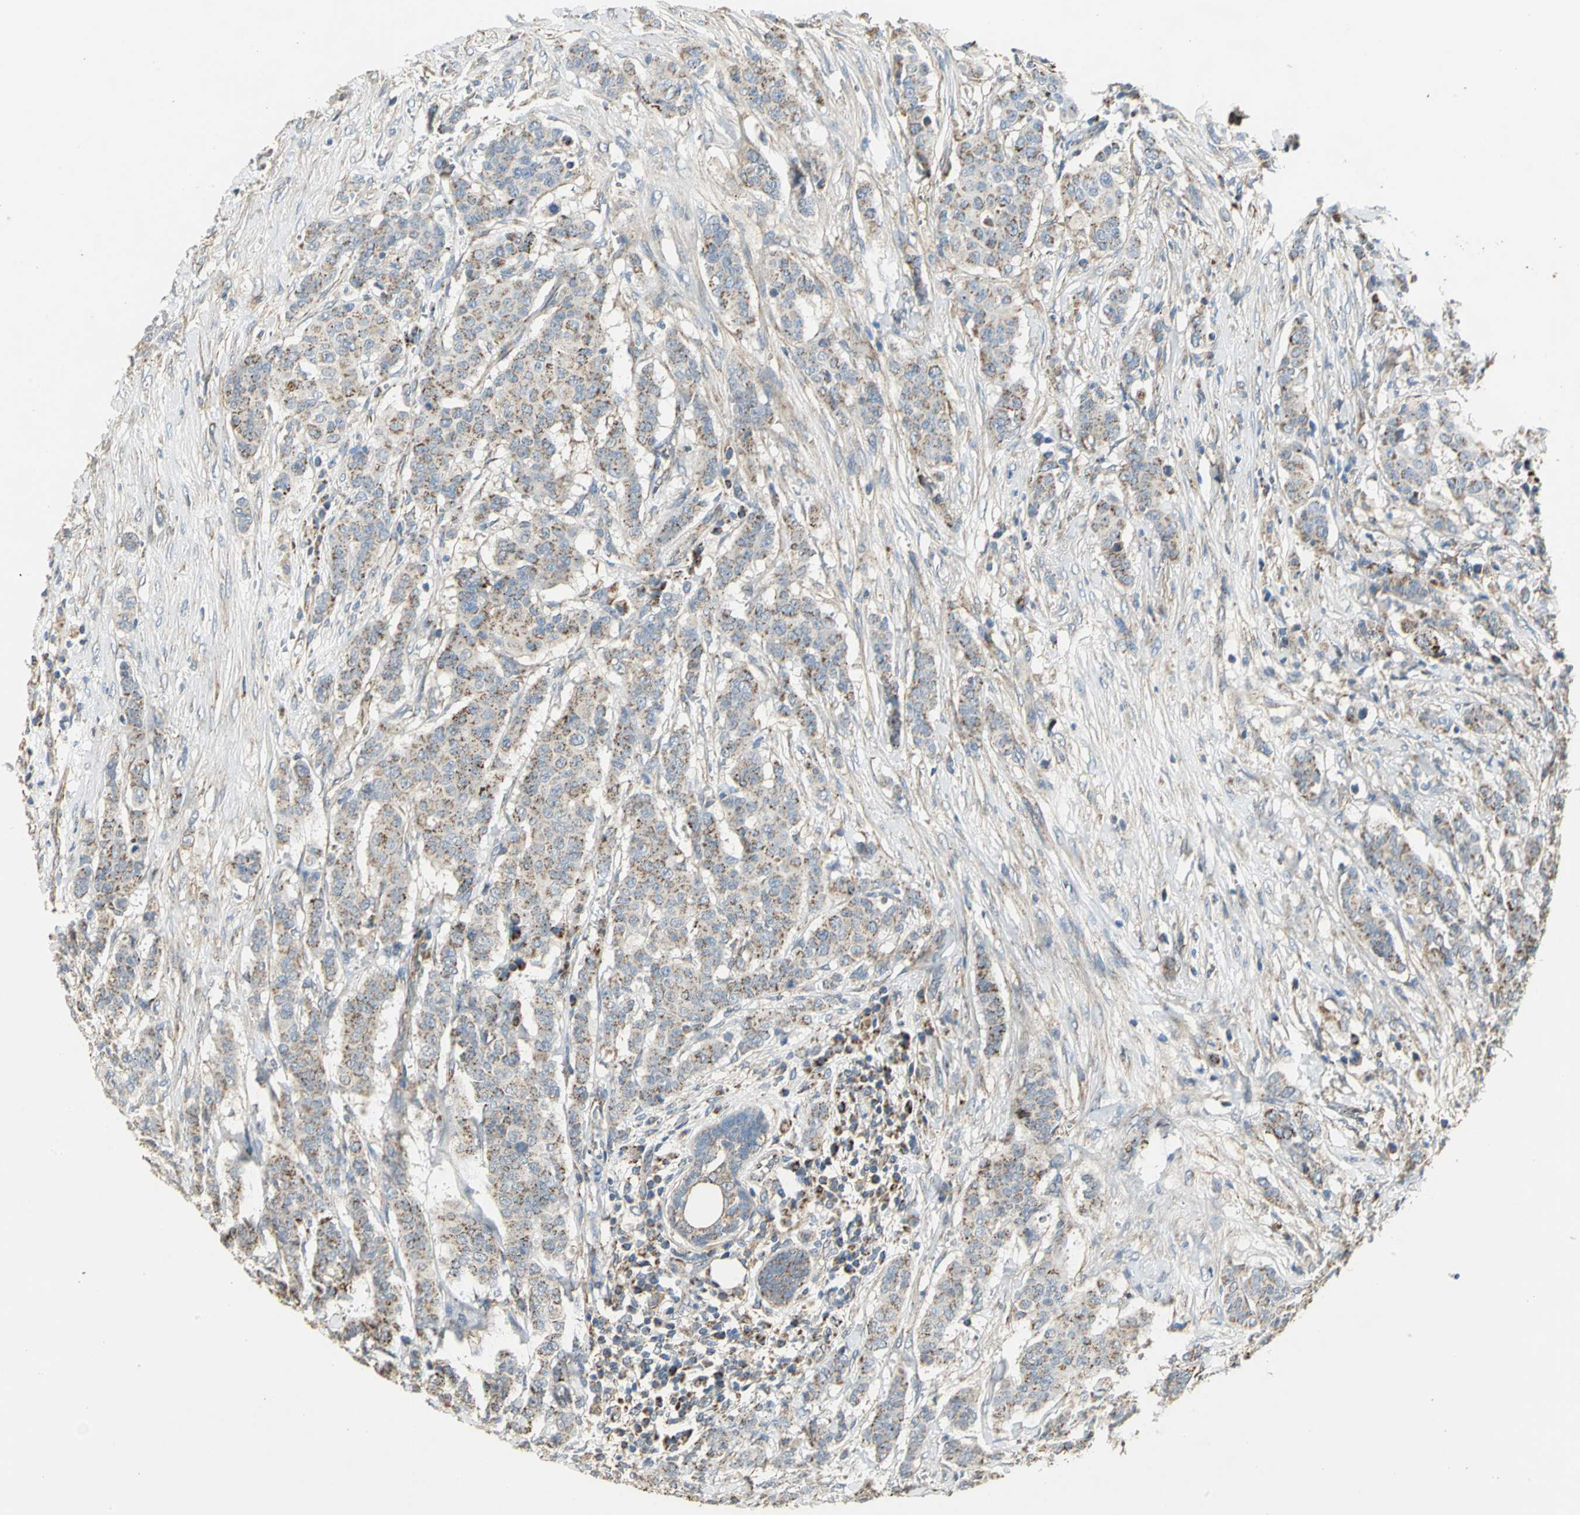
{"staining": {"intensity": "moderate", "quantity": "25%-75%", "location": "cytoplasmic/membranous"}, "tissue": "breast cancer", "cell_type": "Tumor cells", "image_type": "cancer", "snomed": [{"axis": "morphology", "description": "Duct carcinoma"}, {"axis": "topography", "description": "Breast"}], "caption": "There is medium levels of moderate cytoplasmic/membranous staining in tumor cells of breast intraductal carcinoma, as demonstrated by immunohistochemical staining (brown color).", "gene": "NDUFB5", "patient": {"sex": "female", "age": 40}}